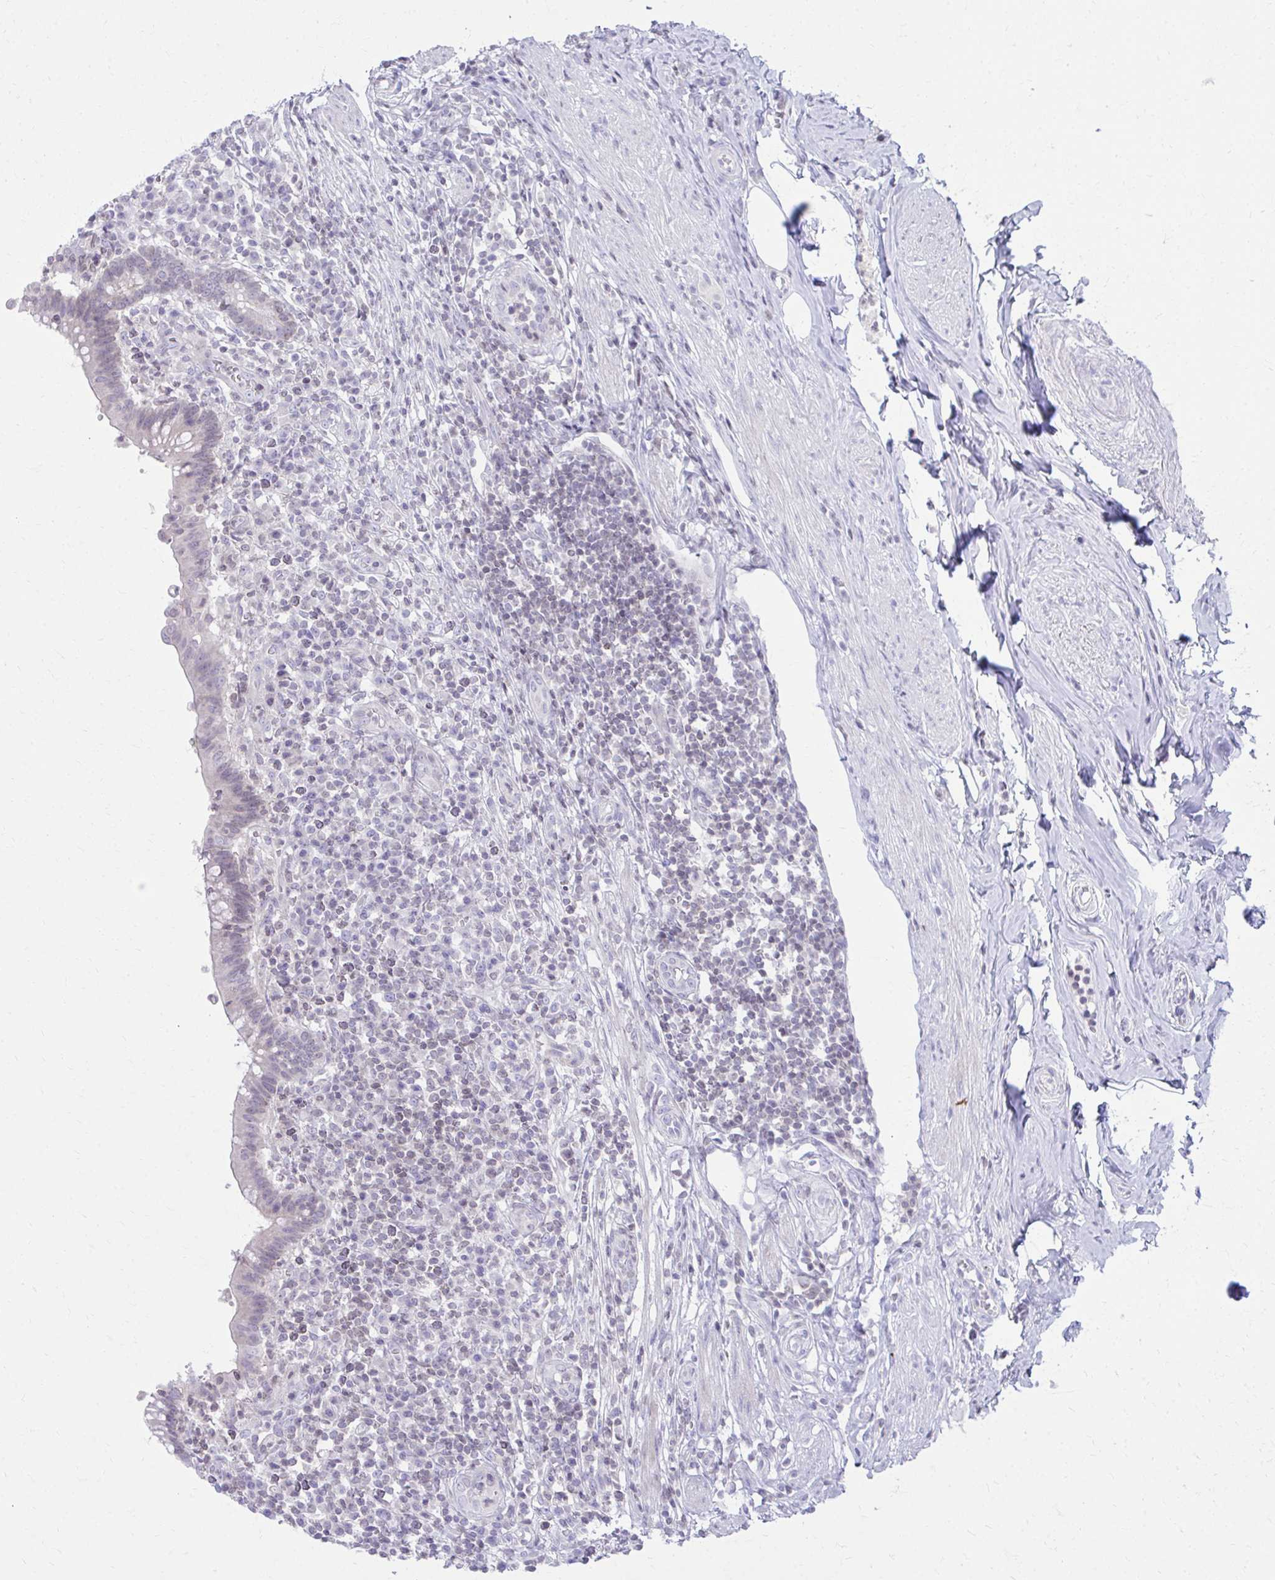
{"staining": {"intensity": "negative", "quantity": "none", "location": "none"}, "tissue": "appendix", "cell_type": "Glandular cells", "image_type": "normal", "snomed": [{"axis": "morphology", "description": "Normal tissue, NOS"}, {"axis": "topography", "description": "Appendix"}], "caption": "IHC histopathology image of normal appendix: appendix stained with DAB exhibits no significant protein expression in glandular cells. Nuclei are stained in blue.", "gene": "OR7A5", "patient": {"sex": "female", "age": 56}}